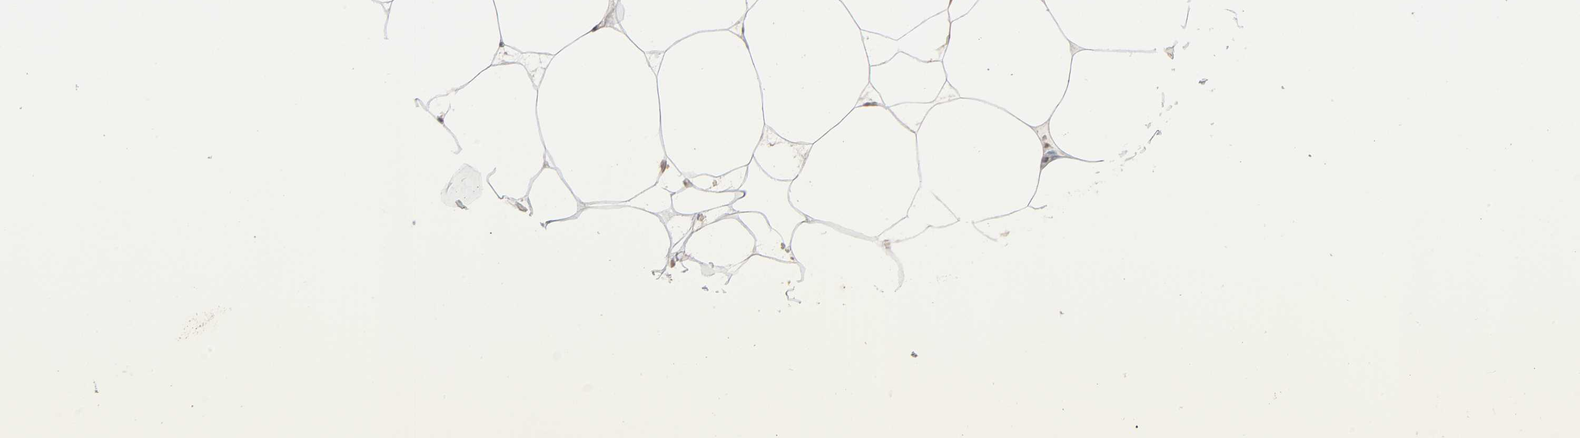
{"staining": {"intensity": "negative", "quantity": "none", "location": "none"}, "tissue": "adipose tissue", "cell_type": "Adipocytes", "image_type": "normal", "snomed": [{"axis": "morphology", "description": "Normal tissue, NOS"}, {"axis": "morphology", "description": "Duct carcinoma"}, {"axis": "topography", "description": "Breast"}, {"axis": "topography", "description": "Adipose tissue"}], "caption": "Immunohistochemical staining of unremarkable human adipose tissue exhibits no significant positivity in adipocytes.", "gene": "CRABP2", "patient": {"sex": "female", "age": 37}}